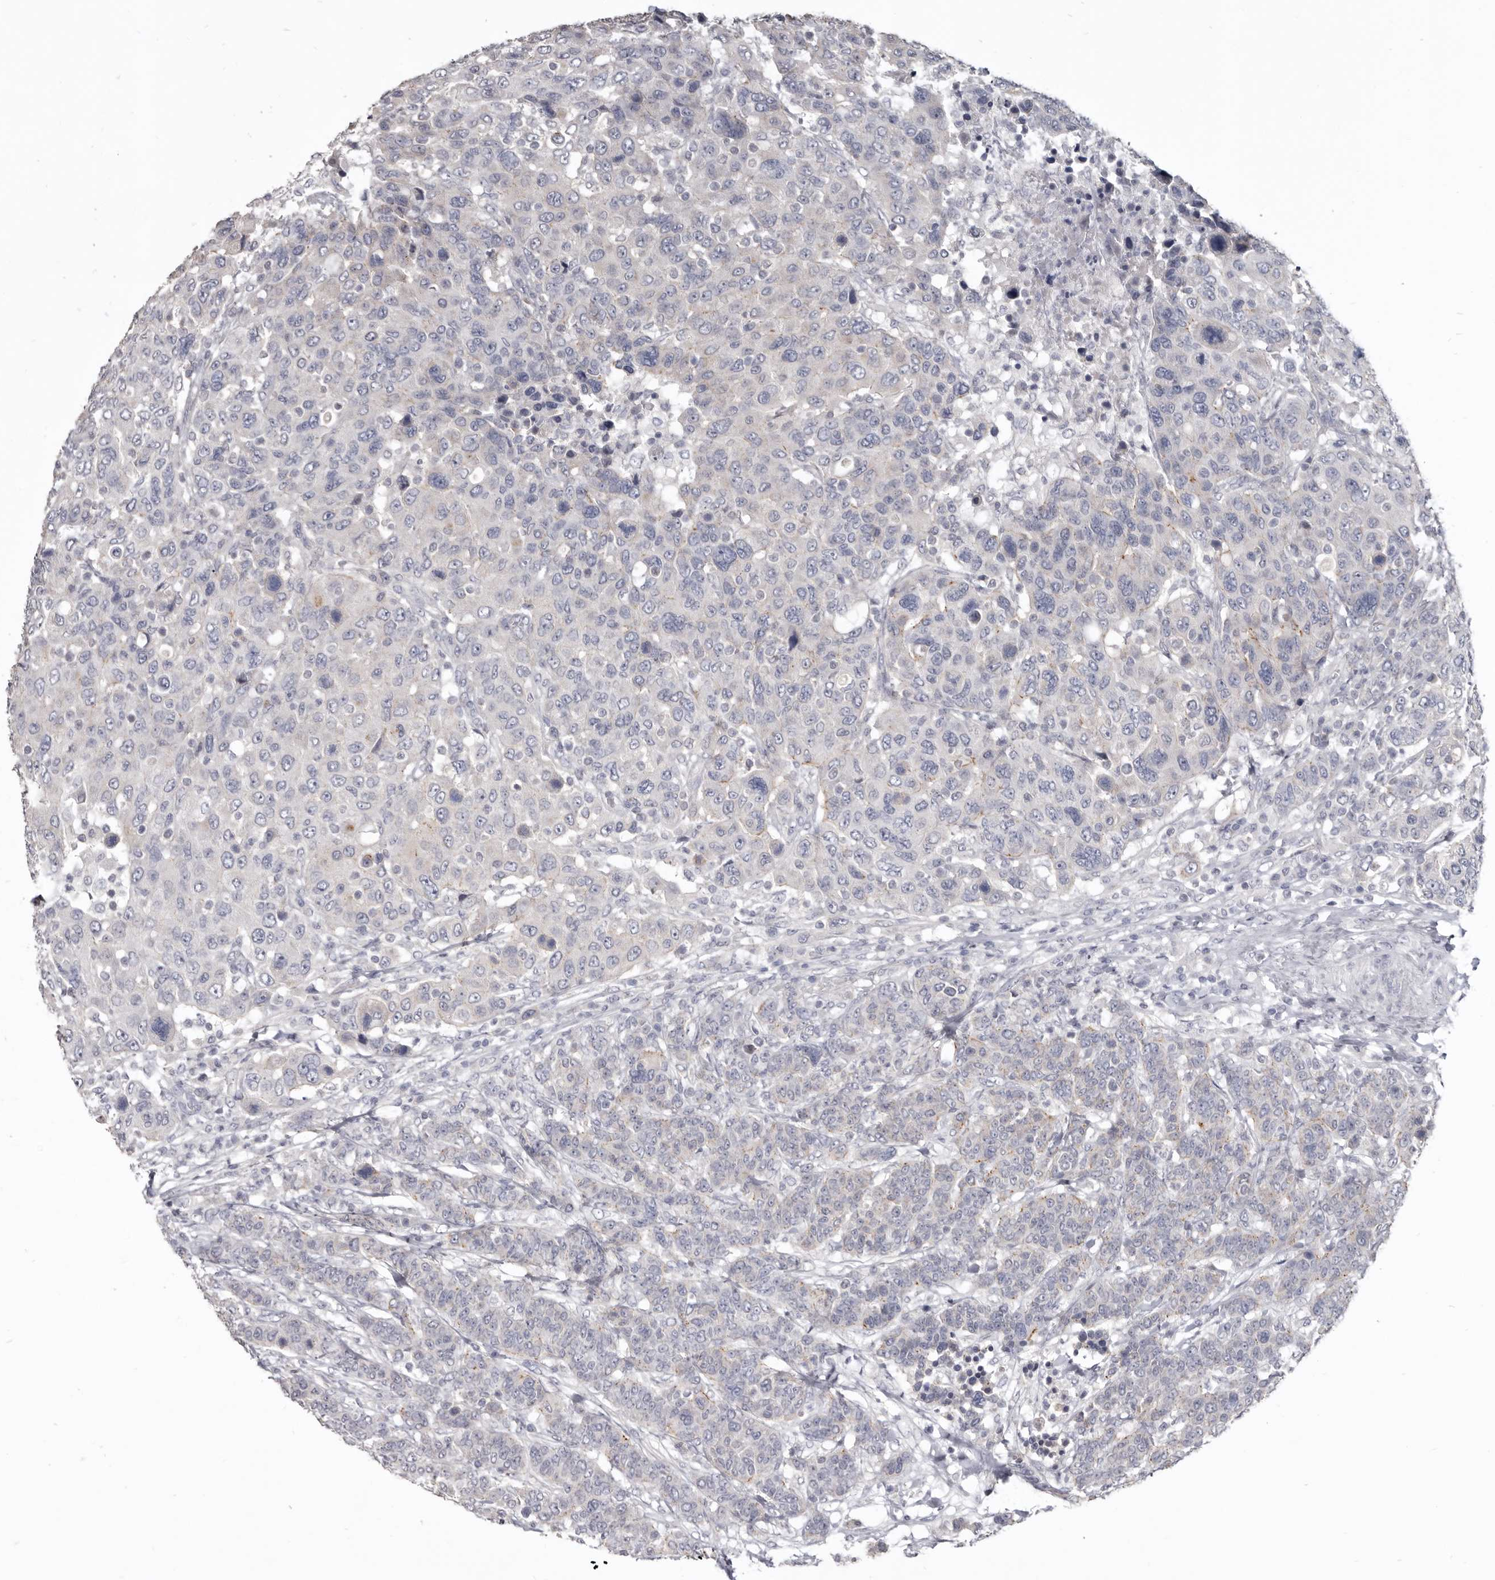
{"staining": {"intensity": "negative", "quantity": "none", "location": "none"}, "tissue": "breast cancer", "cell_type": "Tumor cells", "image_type": "cancer", "snomed": [{"axis": "morphology", "description": "Duct carcinoma"}, {"axis": "topography", "description": "Breast"}], "caption": "This is a photomicrograph of IHC staining of breast intraductal carcinoma, which shows no staining in tumor cells.", "gene": "CGN", "patient": {"sex": "female", "age": 37}}